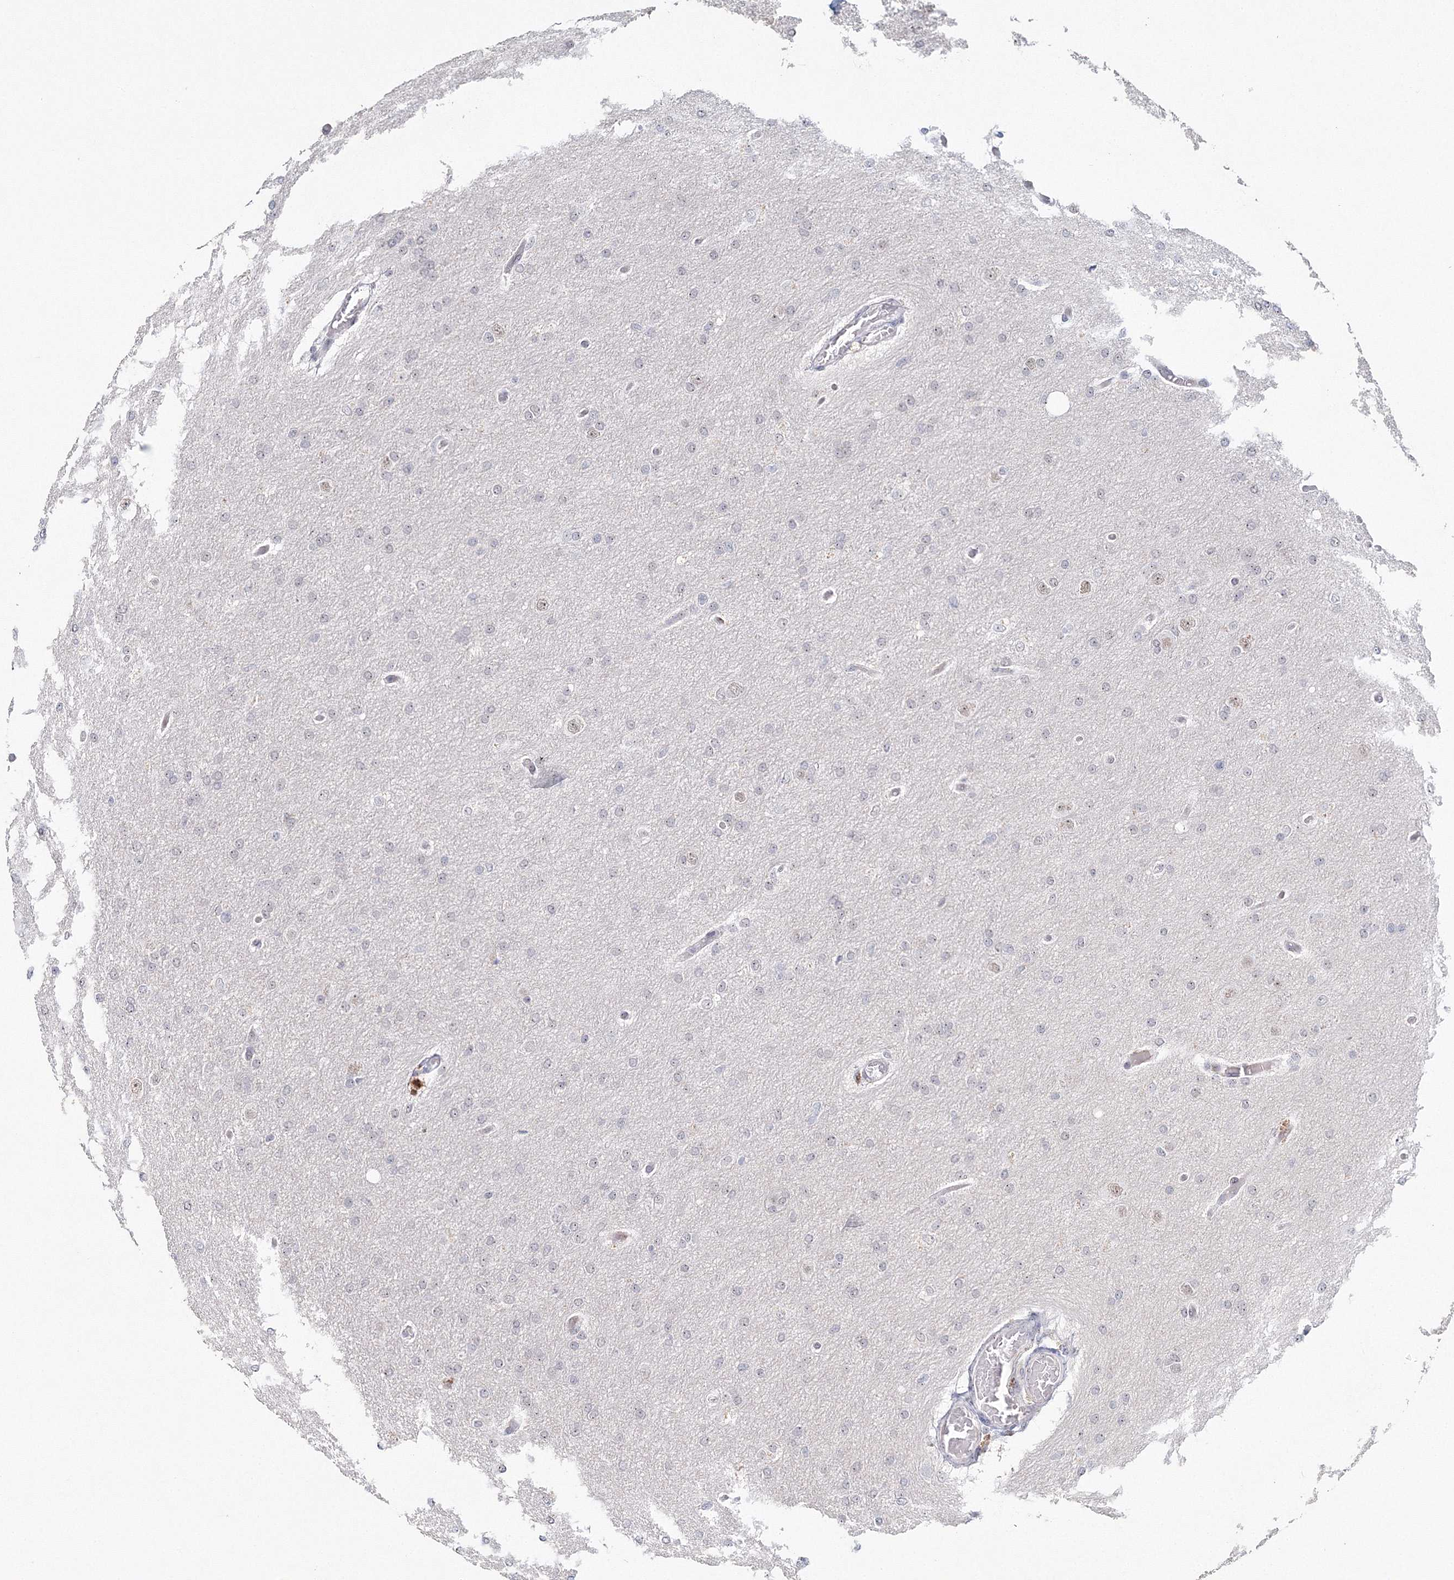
{"staining": {"intensity": "negative", "quantity": "none", "location": "none"}, "tissue": "glioma", "cell_type": "Tumor cells", "image_type": "cancer", "snomed": [{"axis": "morphology", "description": "Glioma, malignant, High grade"}, {"axis": "topography", "description": "Cerebral cortex"}], "caption": "This is a image of immunohistochemistry staining of malignant glioma (high-grade), which shows no positivity in tumor cells.", "gene": "SIRT7", "patient": {"sex": "female", "age": 36}}